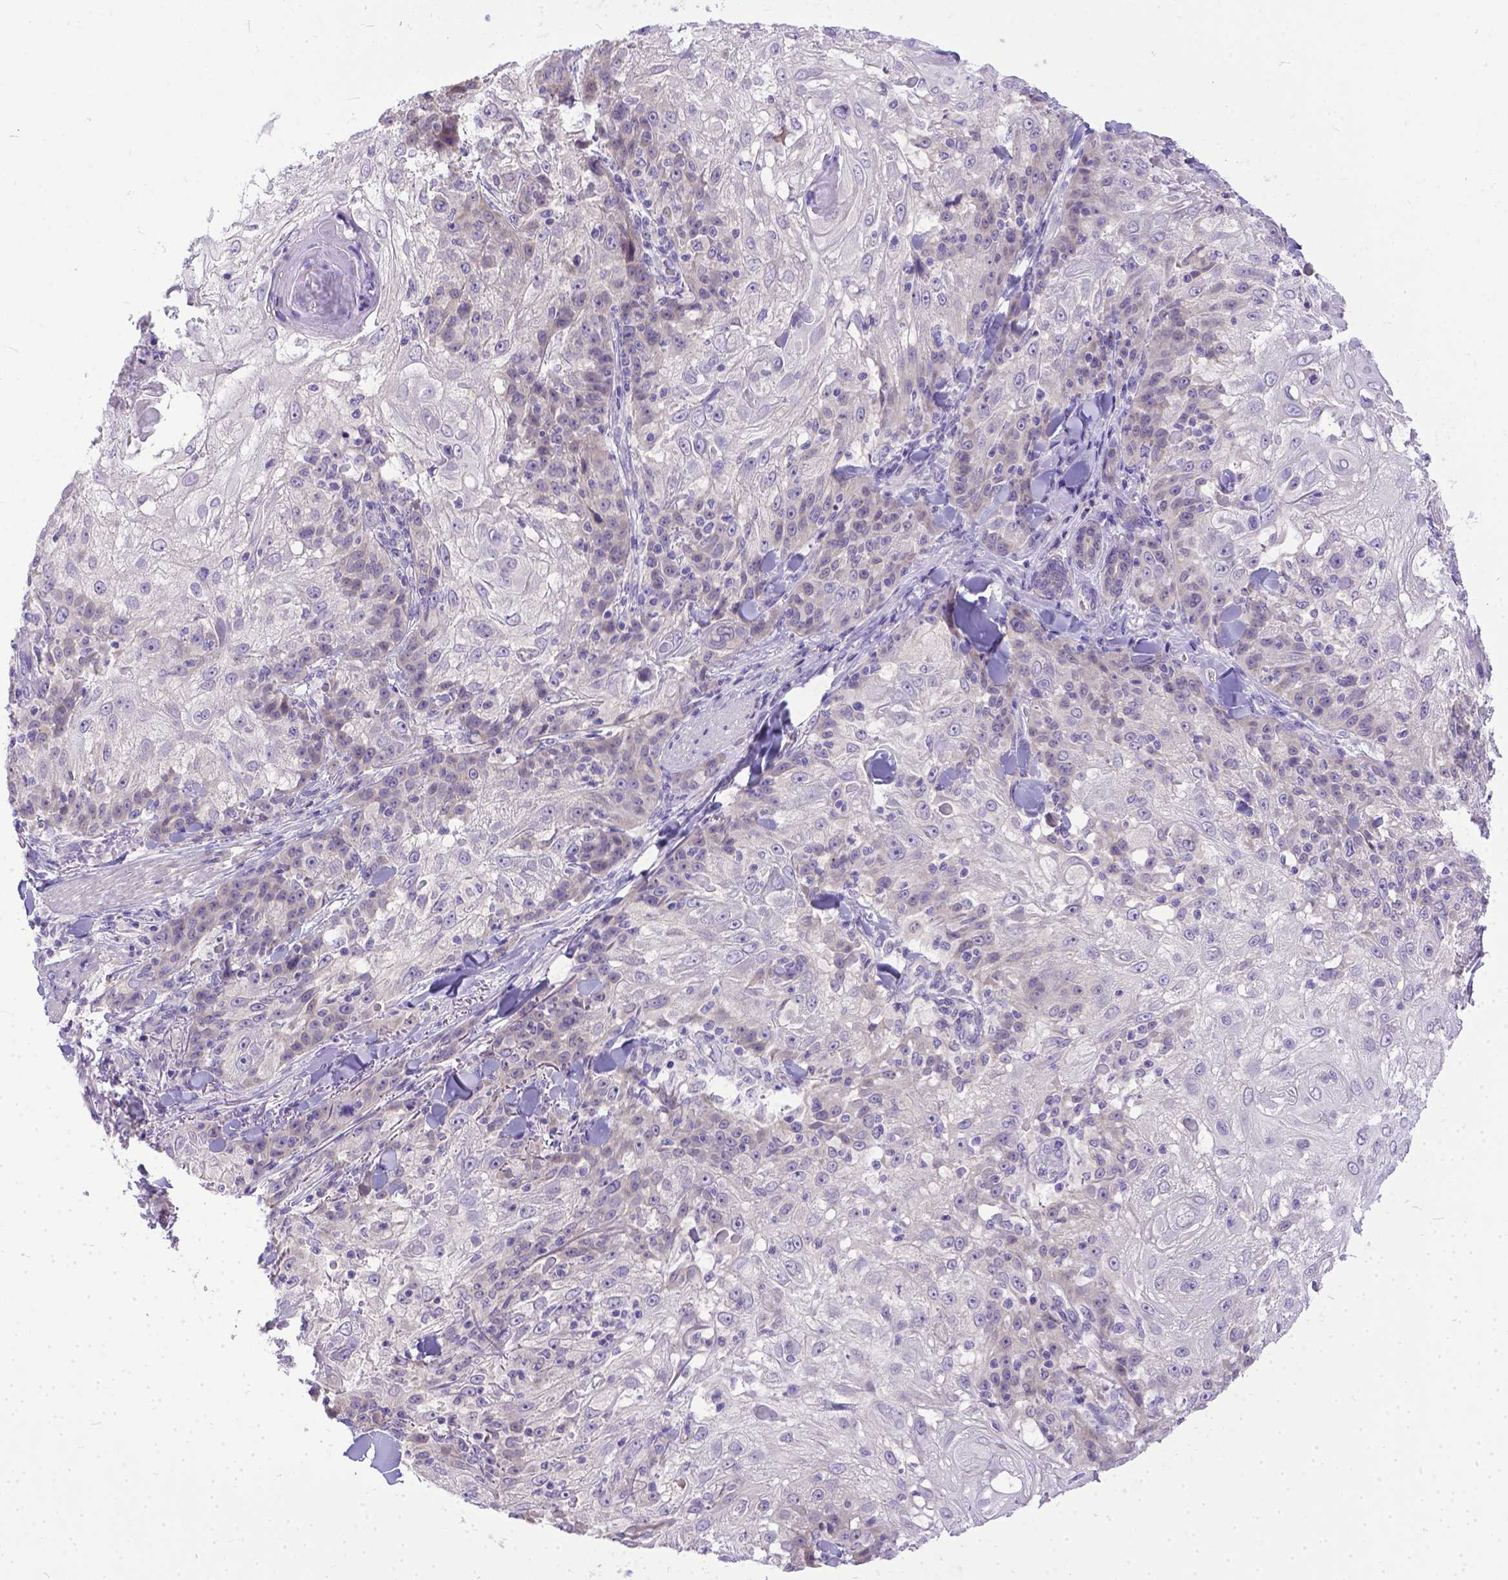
{"staining": {"intensity": "negative", "quantity": "none", "location": "none"}, "tissue": "skin cancer", "cell_type": "Tumor cells", "image_type": "cancer", "snomed": [{"axis": "morphology", "description": "Normal tissue, NOS"}, {"axis": "morphology", "description": "Squamous cell carcinoma, NOS"}, {"axis": "topography", "description": "Skin"}], "caption": "High magnification brightfield microscopy of skin cancer stained with DAB (brown) and counterstained with hematoxylin (blue): tumor cells show no significant positivity. (Stains: DAB immunohistochemistry with hematoxylin counter stain, Microscopy: brightfield microscopy at high magnification).", "gene": "TTLL6", "patient": {"sex": "female", "age": 83}}